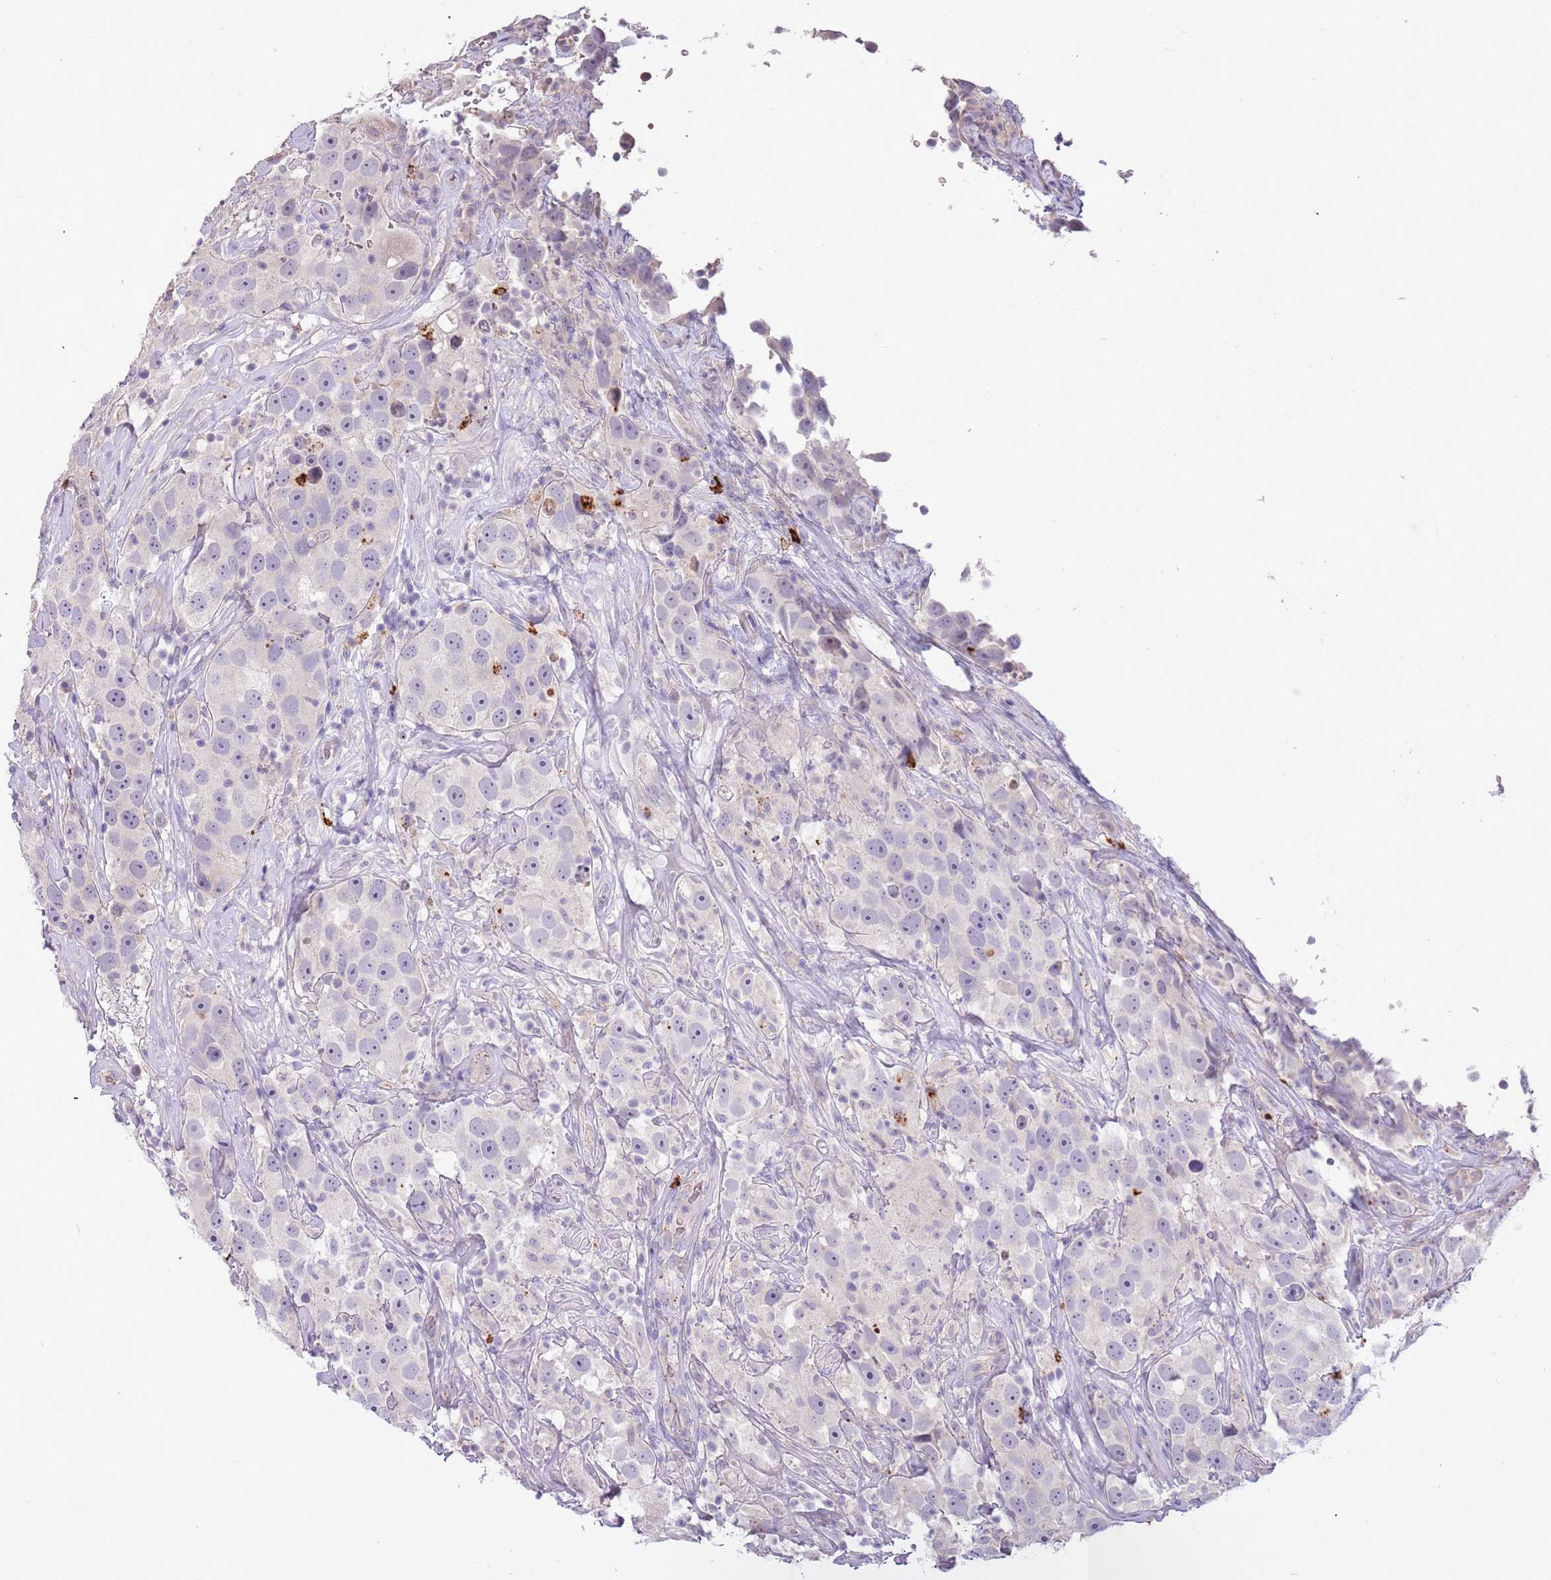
{"staining": {"intensity": "negative", "quantity": "none", "location": "none"}, "tissue": "testis cancer", "cell_type": "Tumor cells", "image_type": "cancer", "snomed": [{"axis": "morphology", "description": "Seminoma, NOS"}, {"axis": "topography", "description": "Testis"}], "caption": "Testis cancer stained for a protein using IHC demonstrates no staining tumor cells.", "gene": "P2RY13", "patient": {"sex": "male", "age": 49}}